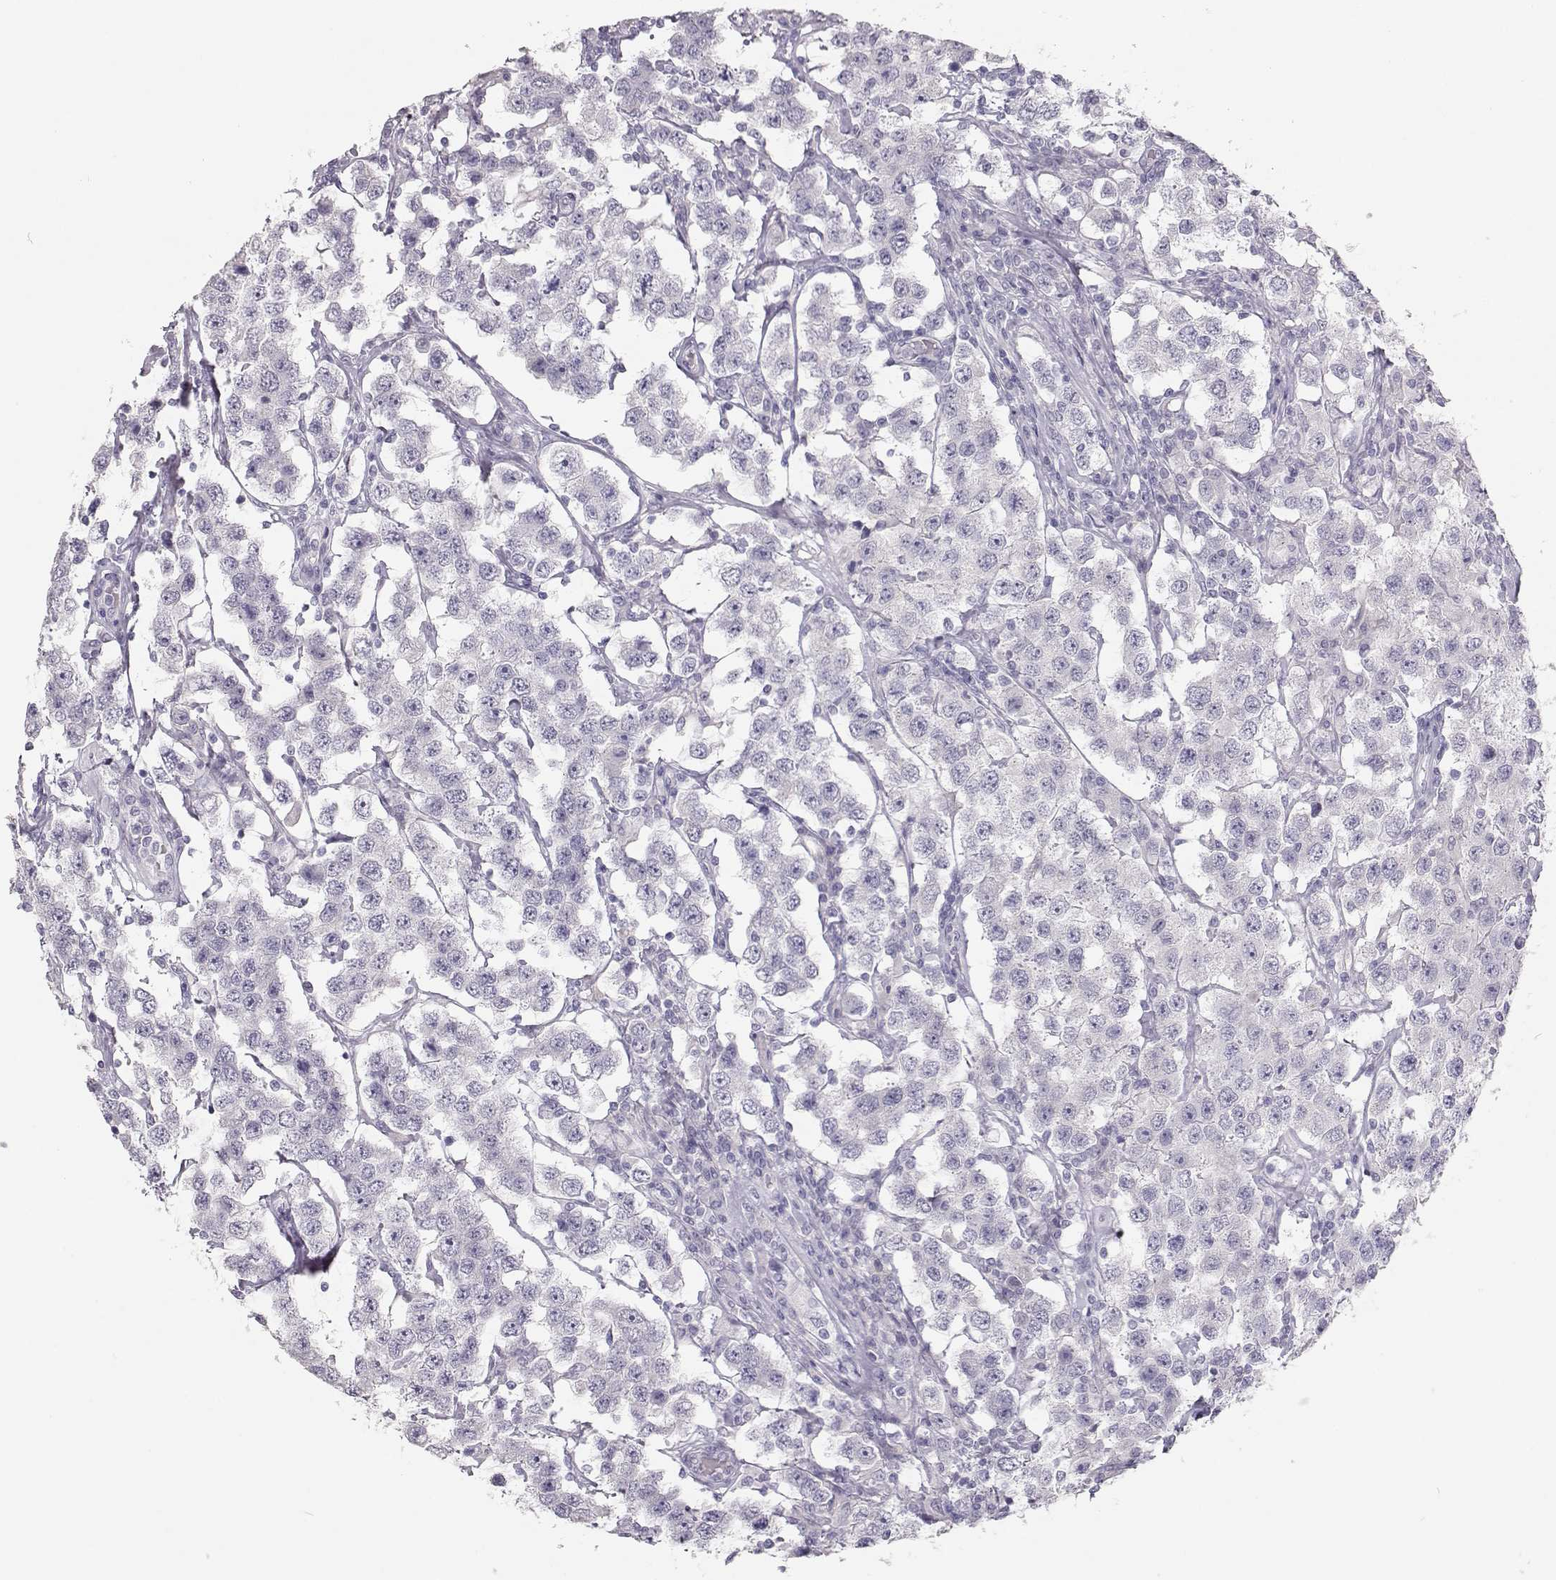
{"staining": {"intensity": "negative", "quantity": "none", "location": "none"}, "tissue": "testis cancer", "cell_type": "Tumor cells", "image_type": "cancer", "snomed": [{"axis": "morphology", "description": "Seminoma, NOS"}, {"axis": "topography", "description": "Testis"}], "caption": "IHC image of neoplastic tissue: testis cancer stained with DAB (3,3'-diaminobenzidine) shows no significant protein staining in tumor cells.", "gene": "LEPR", "patient": {"sex": "male", "age": 52}}